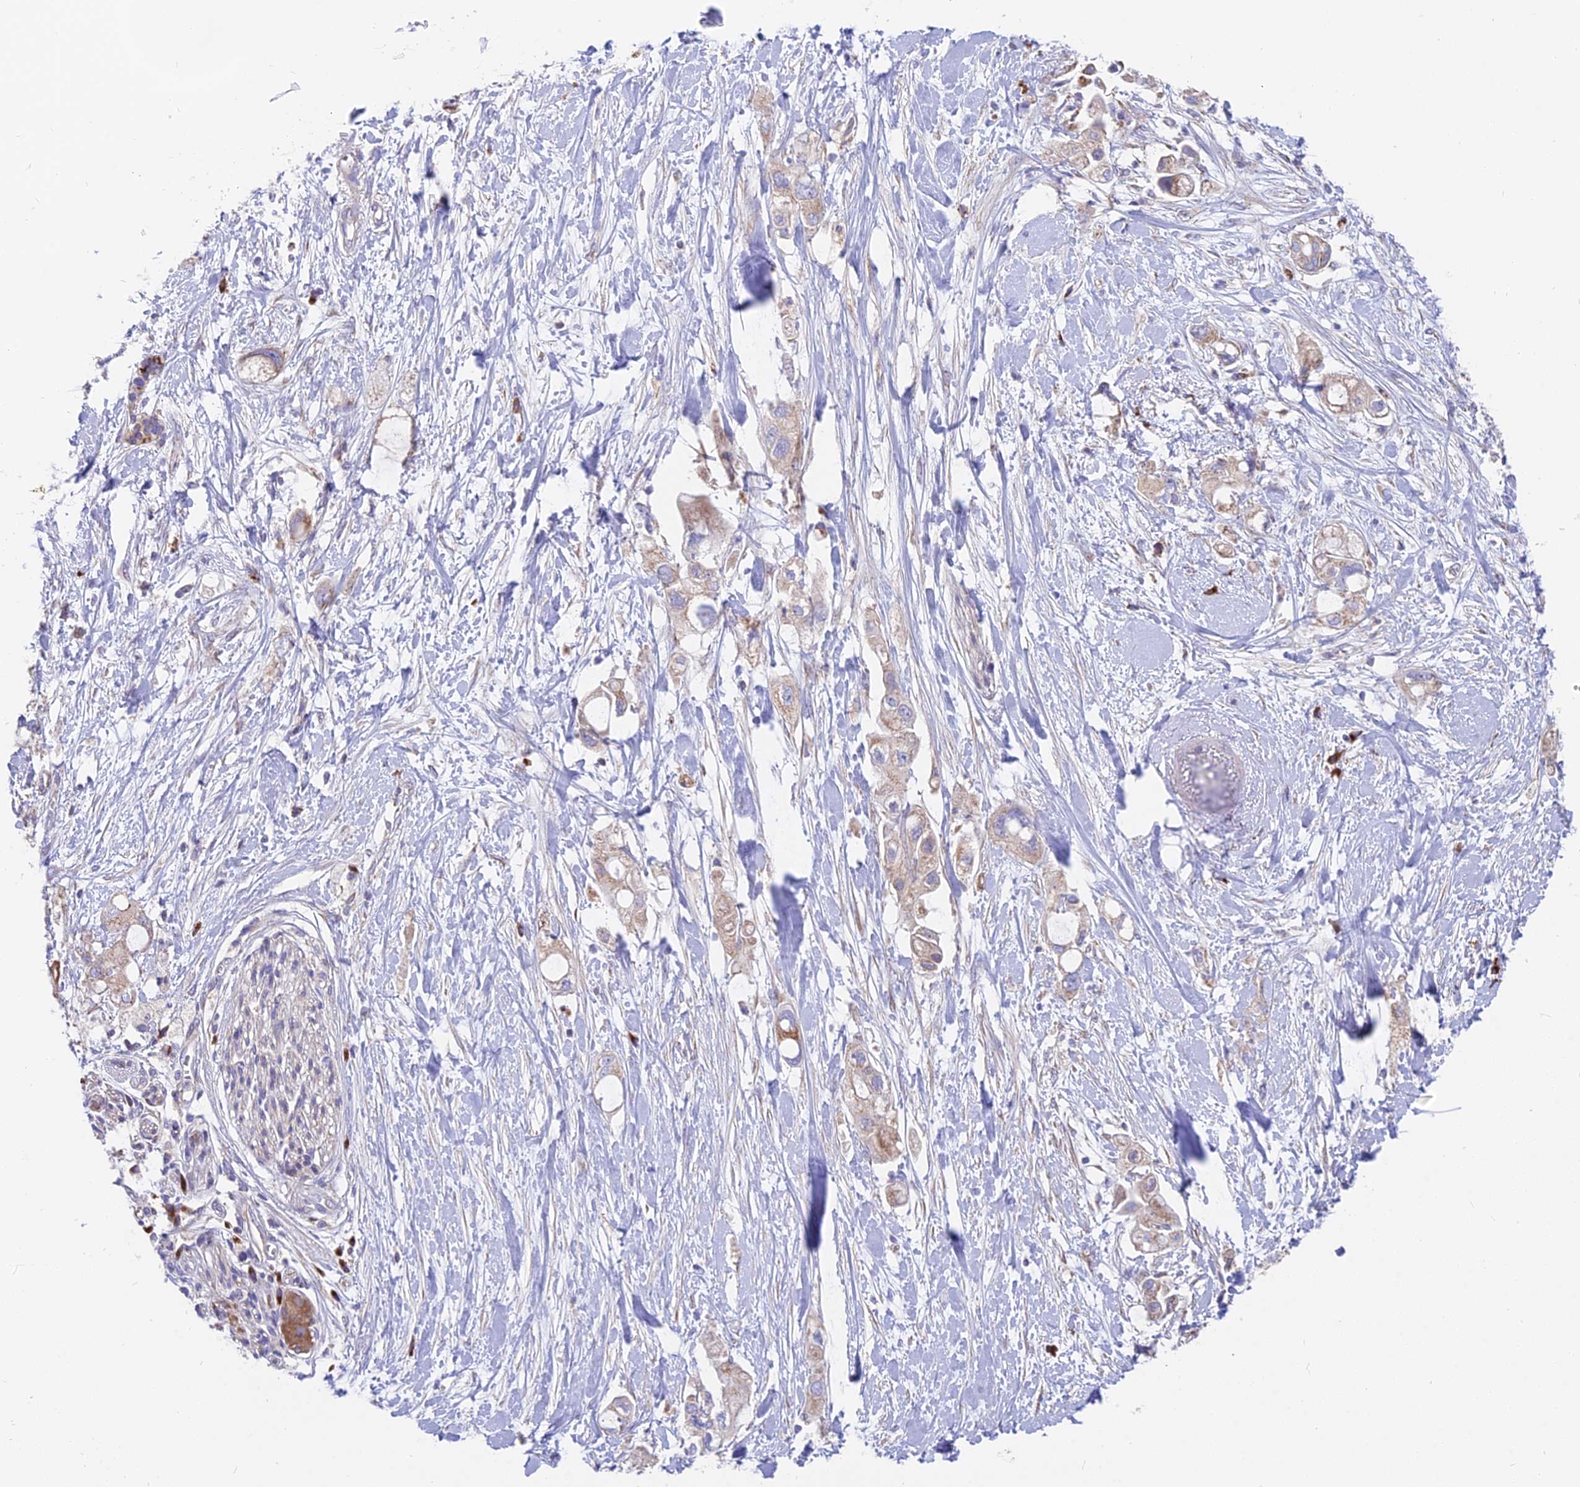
{"staining": {"intensity": "moderate", "quantity": "25%-75%", "location": "cytoplasmic/membranous"}, "tissue": "pancreatic cancer", "cell_type": "Tumor cells", "image_type": "cancer", "snomed": [{"axis": "morphology", "description": "Adenocarcinoma, NOS"}, {"axis": "topography", "description": "Pancreas"}], "caption": "A brown stain shows moderate cytoplasmic/membranous staining of a protein in adenocarcinoma (pancreatic) tumor cells.", "gene": "TBC1D20", "patient": {"sex": "female", "age": 56}}